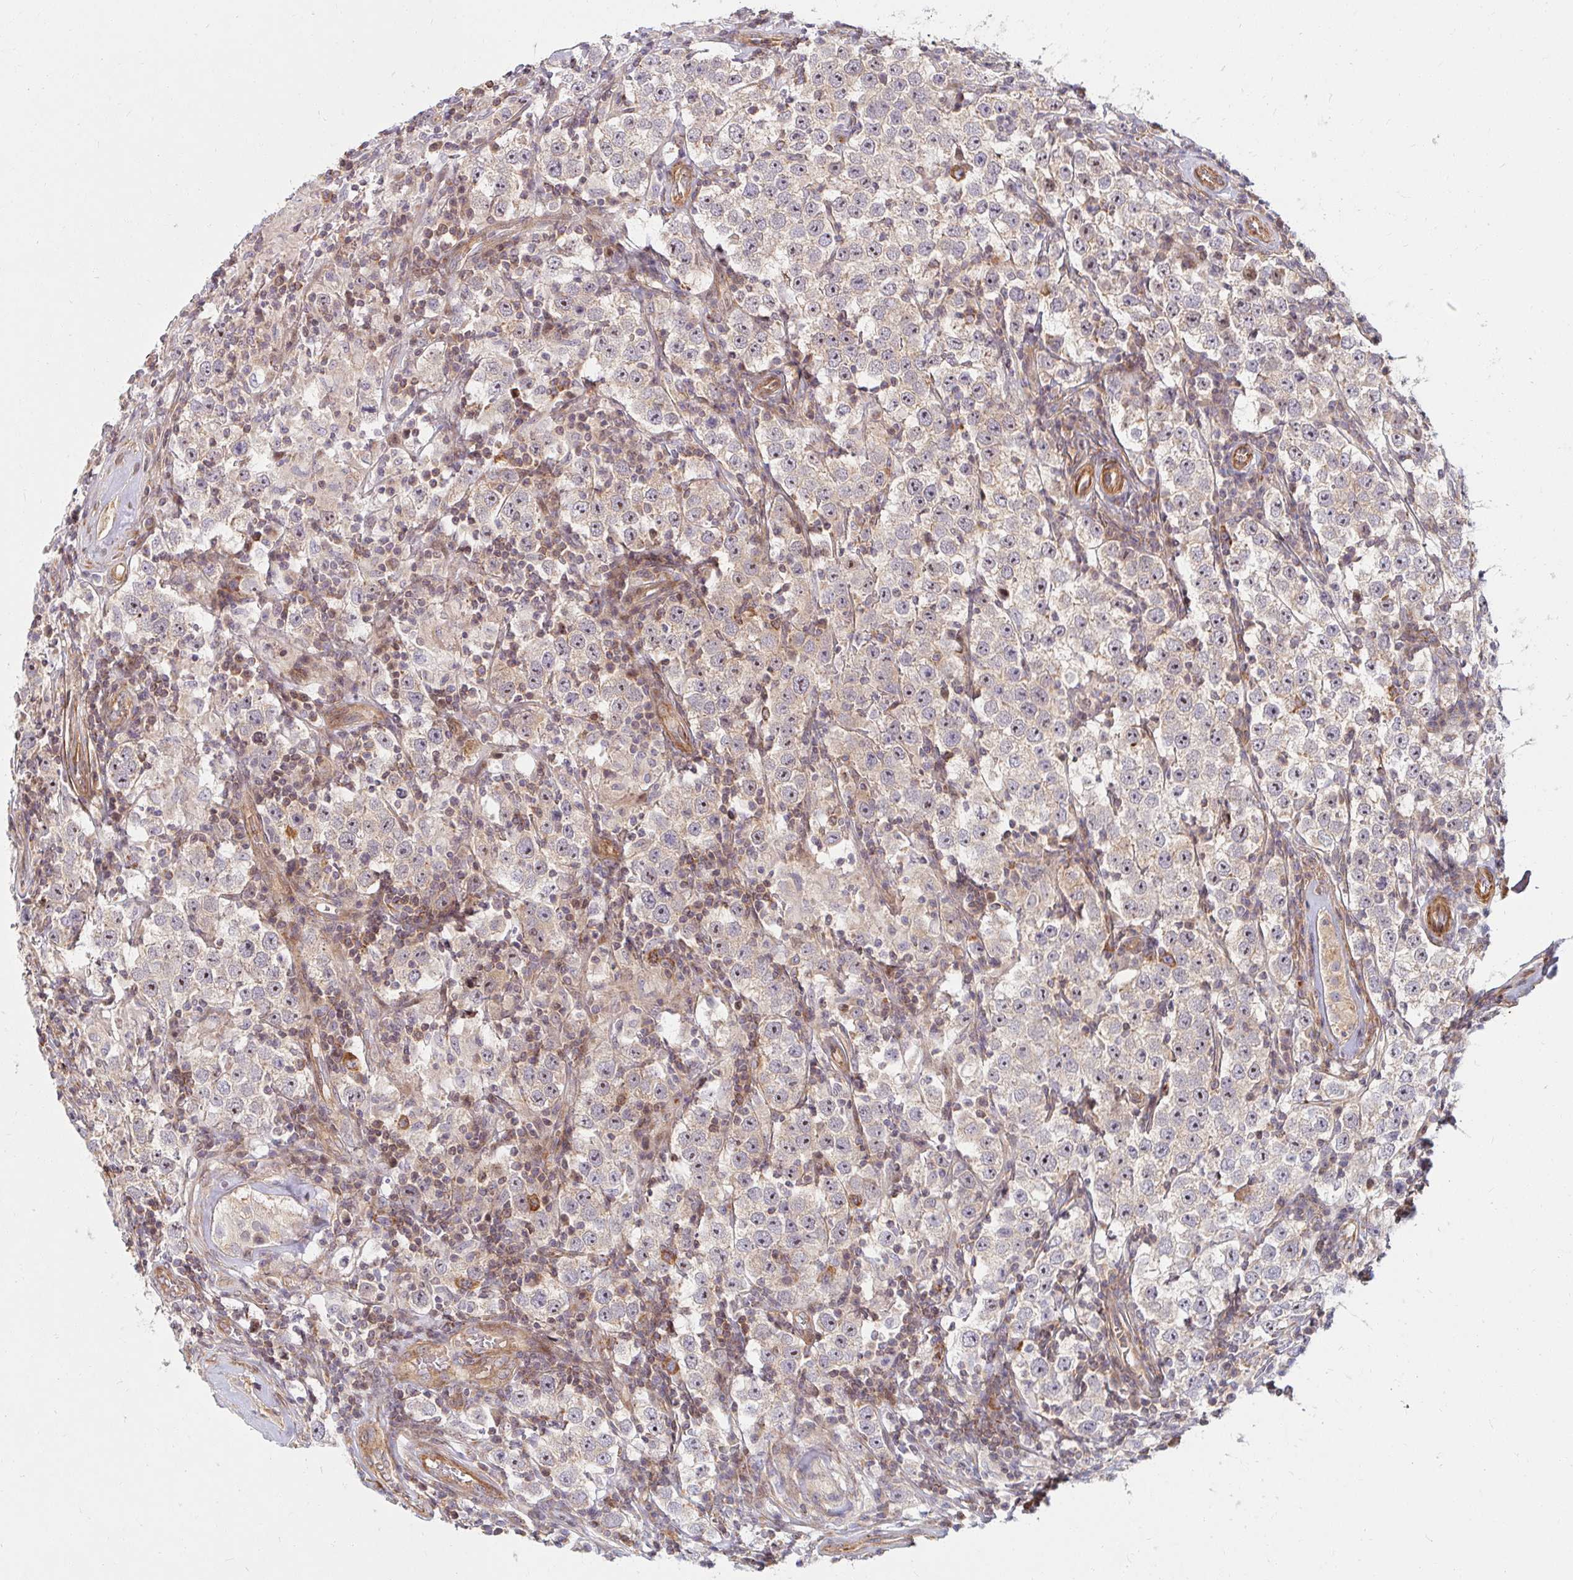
{"staining": {"intensity": "negative", "quantity": "none", "location": "none"}, "tissue": "urothelial cancer", "cell_type": "Tumor cells", "image_type": "cancer", "snomed": [{"axis": "morphology", "description": "Normal tissue, NOS"}, {"axis": "morphology", "description": "Urothelial carcinoma, High grade"}, {"axis": "morphology", "description": "Seminoma, NOS"}, {"axis": "morphology", "description": "Carcinoma, Embryonal, NOS"}, {"axis": "topography", "description": "Urinary bladder"}, {"axis": "topography", "description": "Testis"}], "caption": "This is a micrograph of immunohistochemistry (IHC) staining of urothelial carcinoma (high-grade), which shows no expression in tumor cells.", "gene": "BTF3", "patient": {"sex": "male", "age": 41}}